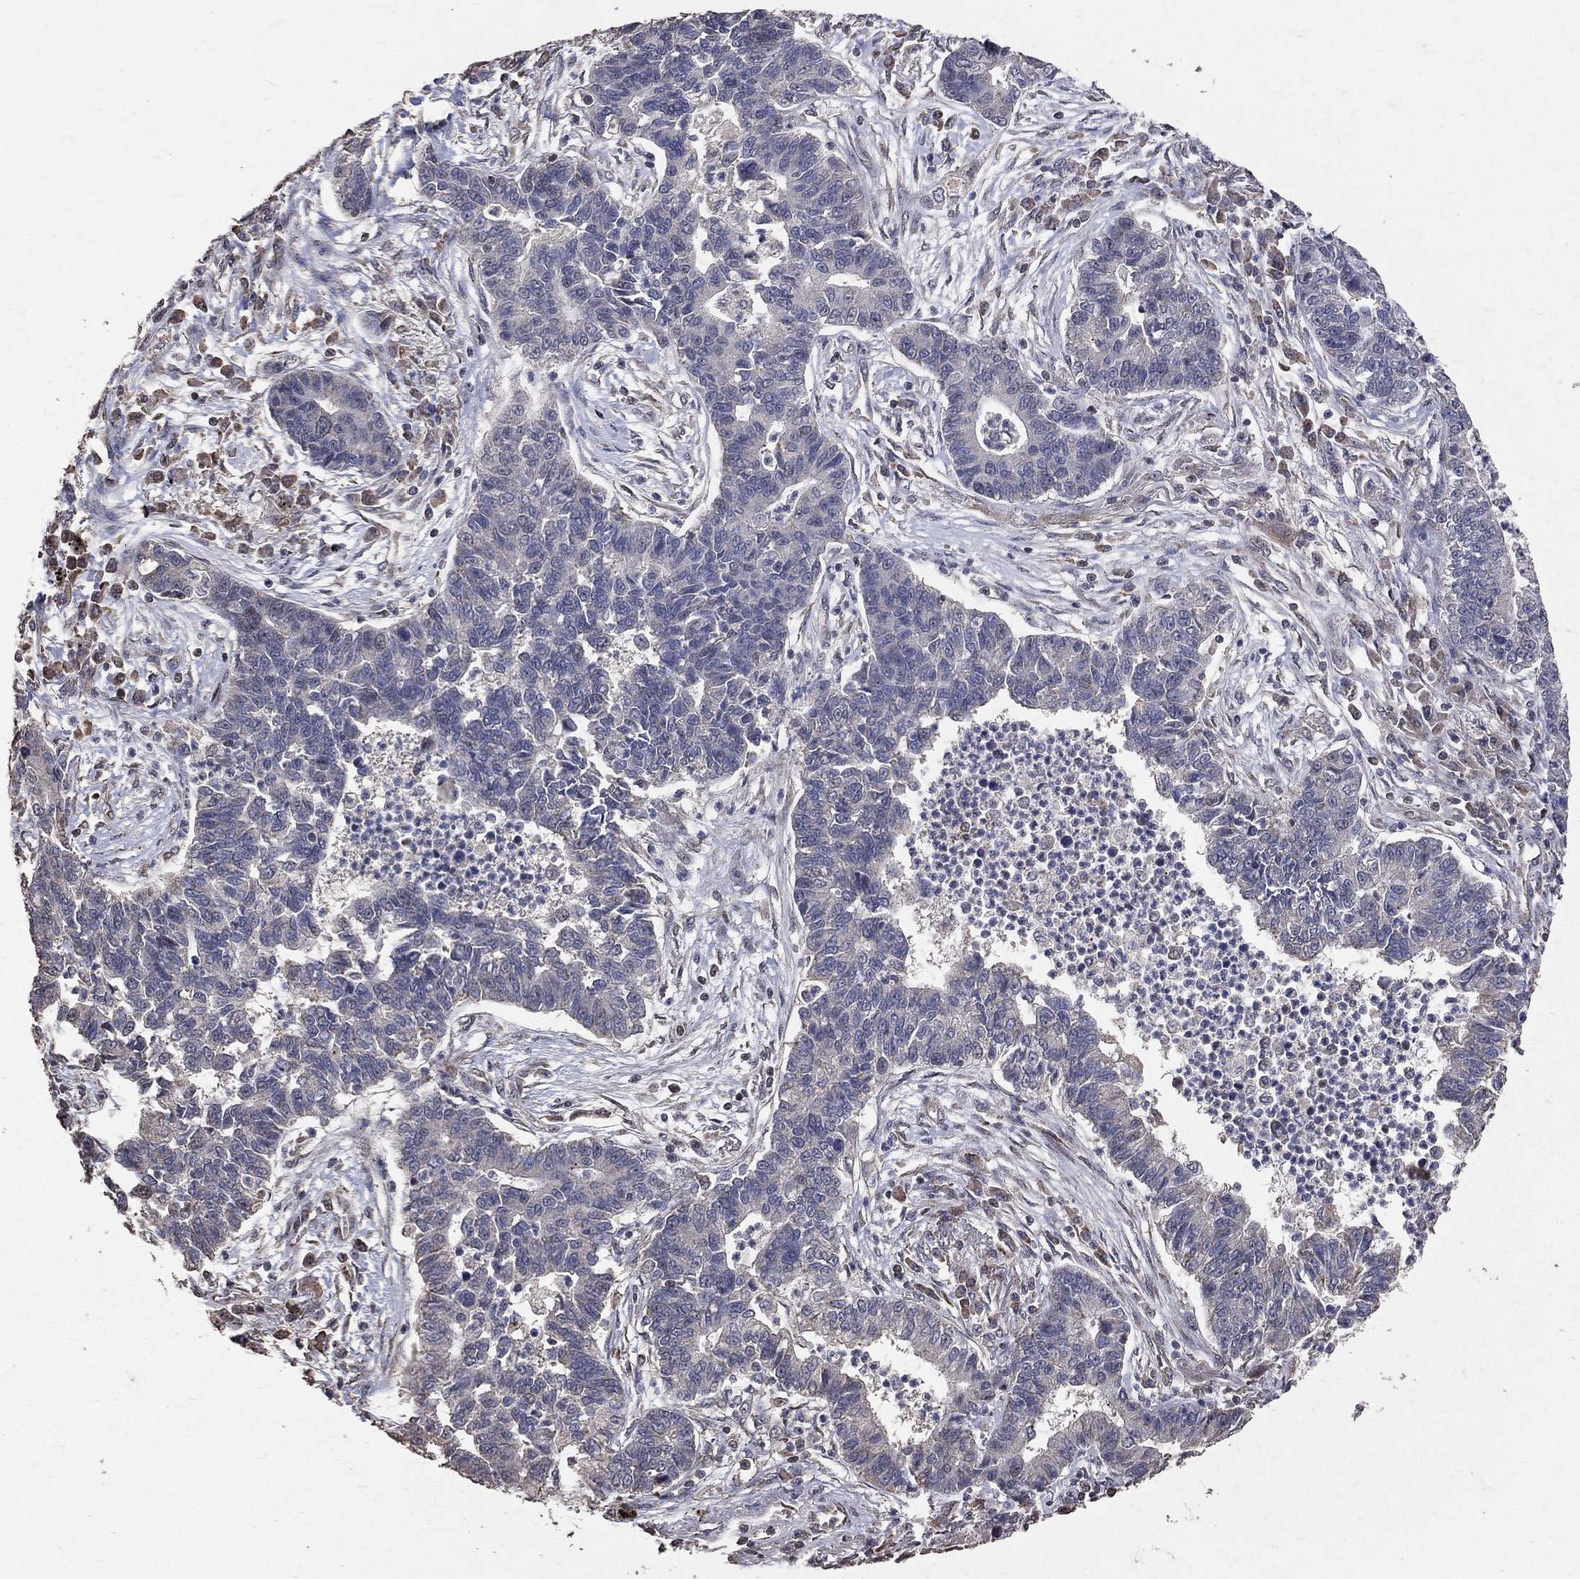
{"staining": {"intensity": "negative", "quantity": "none", "location": "none"}, "tissue": "lung cancer", "cell_type": "Tumor cells", "image_type": "cancer", "snomed": [{"axis": "morphology", "description": "Adenocarcinoma, NOS"}, {"axis": "topography", "description": "Lung"}], "caption": "This is an IHC micrograph of adenocarcinoma (lung). There is no positivity in tumor cells.", "gene": "LY6K", "patient": {"sex": "female", "age": 57}}